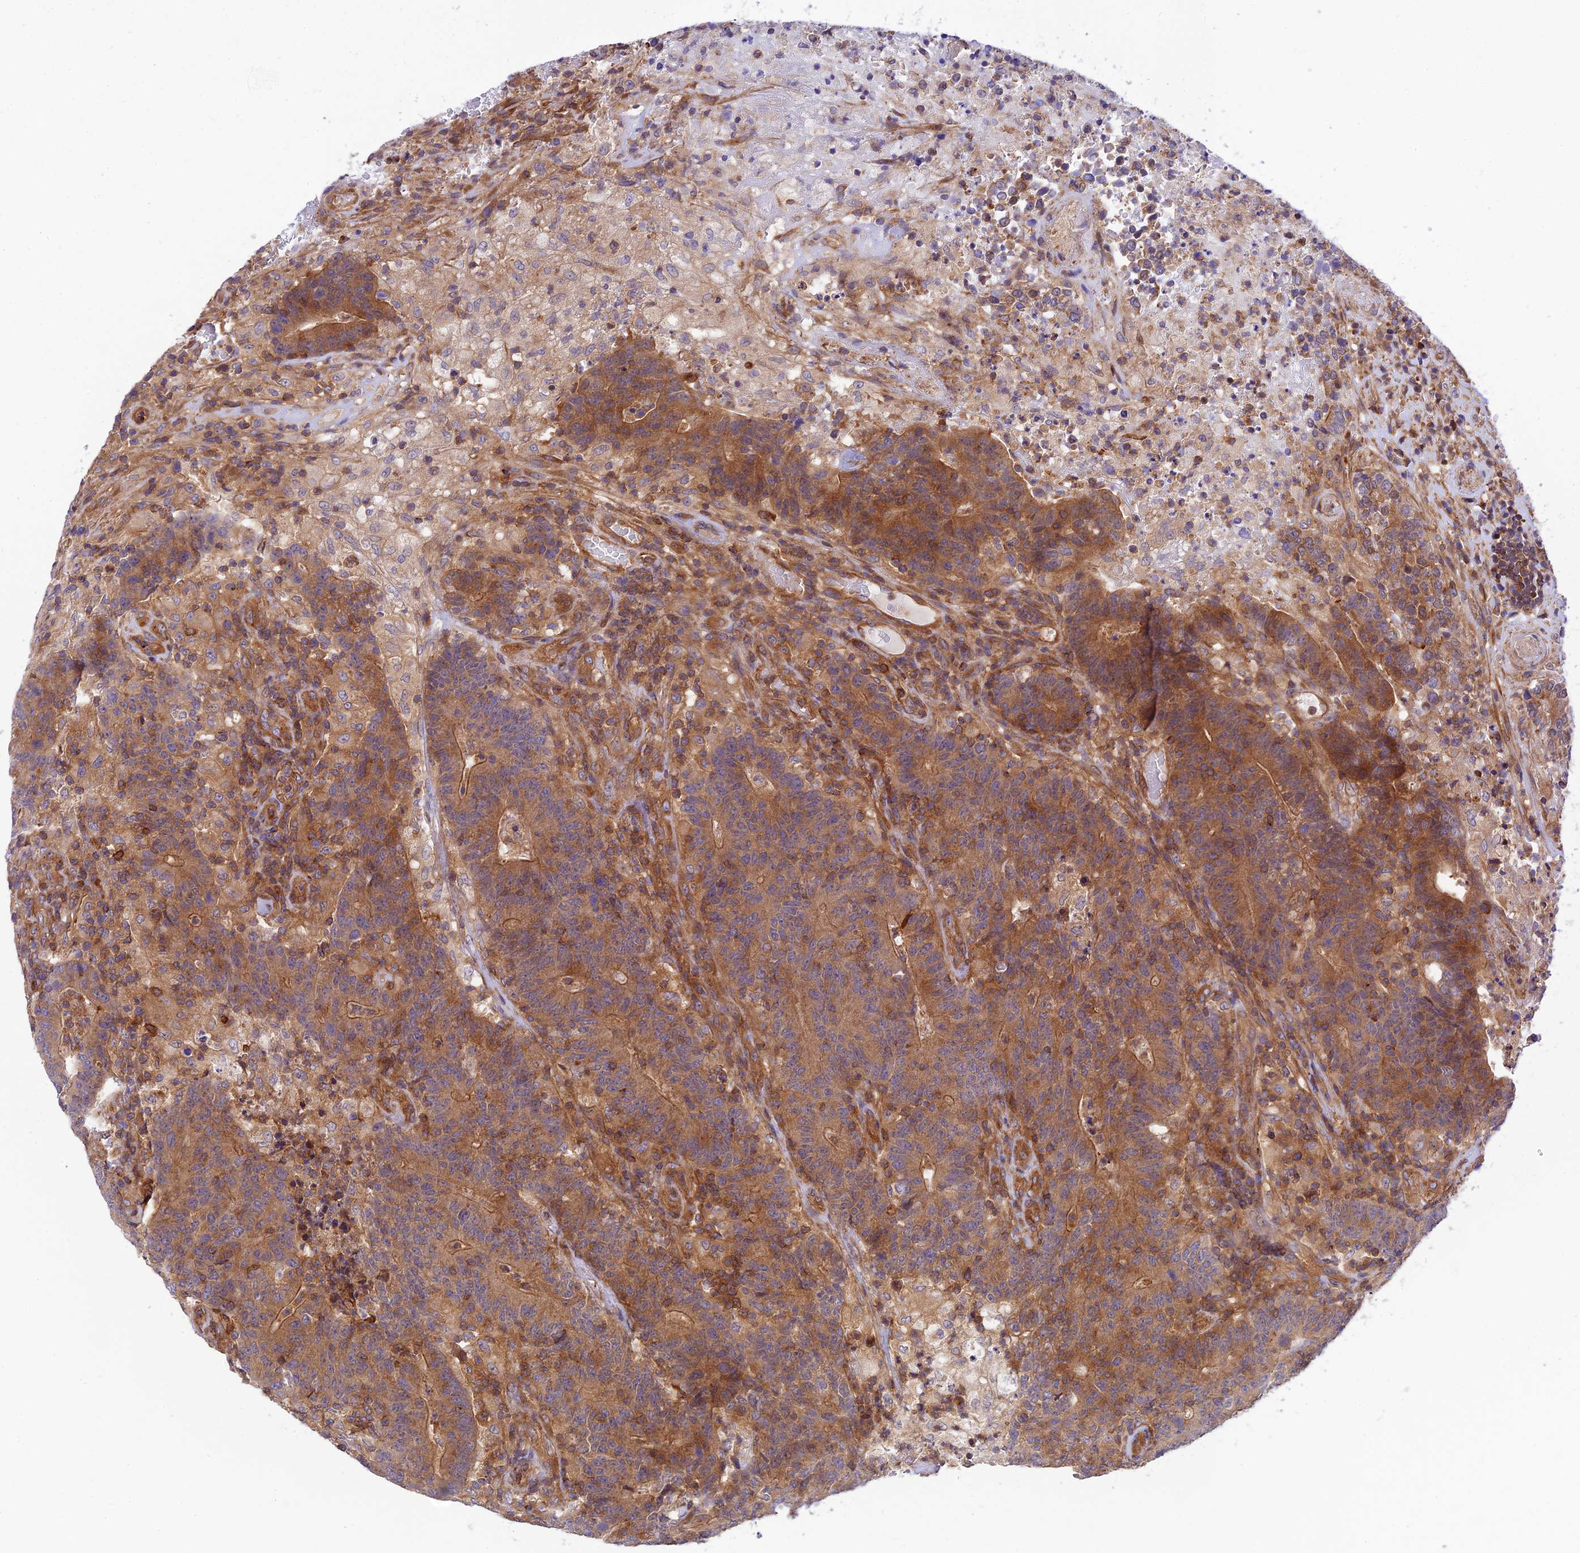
{"staining": {"intensity": "moderate", "quantity": ">75%", "location": "cytoplasmic/membranous"}, "tissue": "colorectal cancer", "cell_type": "Tumor cells", "image_type": "cancer", "snomed": [{"axis": "morphology", "description": "Adenocarcinoma, NOS"}, {"axis": "topography", "description": "Colon"}], "caption": "Immunohistochemical staining of human colorectal adenocarcinoma shows medium levels of moderate cytoplasmic/membranous protein expression in approximately >75% of tumor cells.", "gene": "EVI5L", "patient": {"sex": "female", "age": 75}}